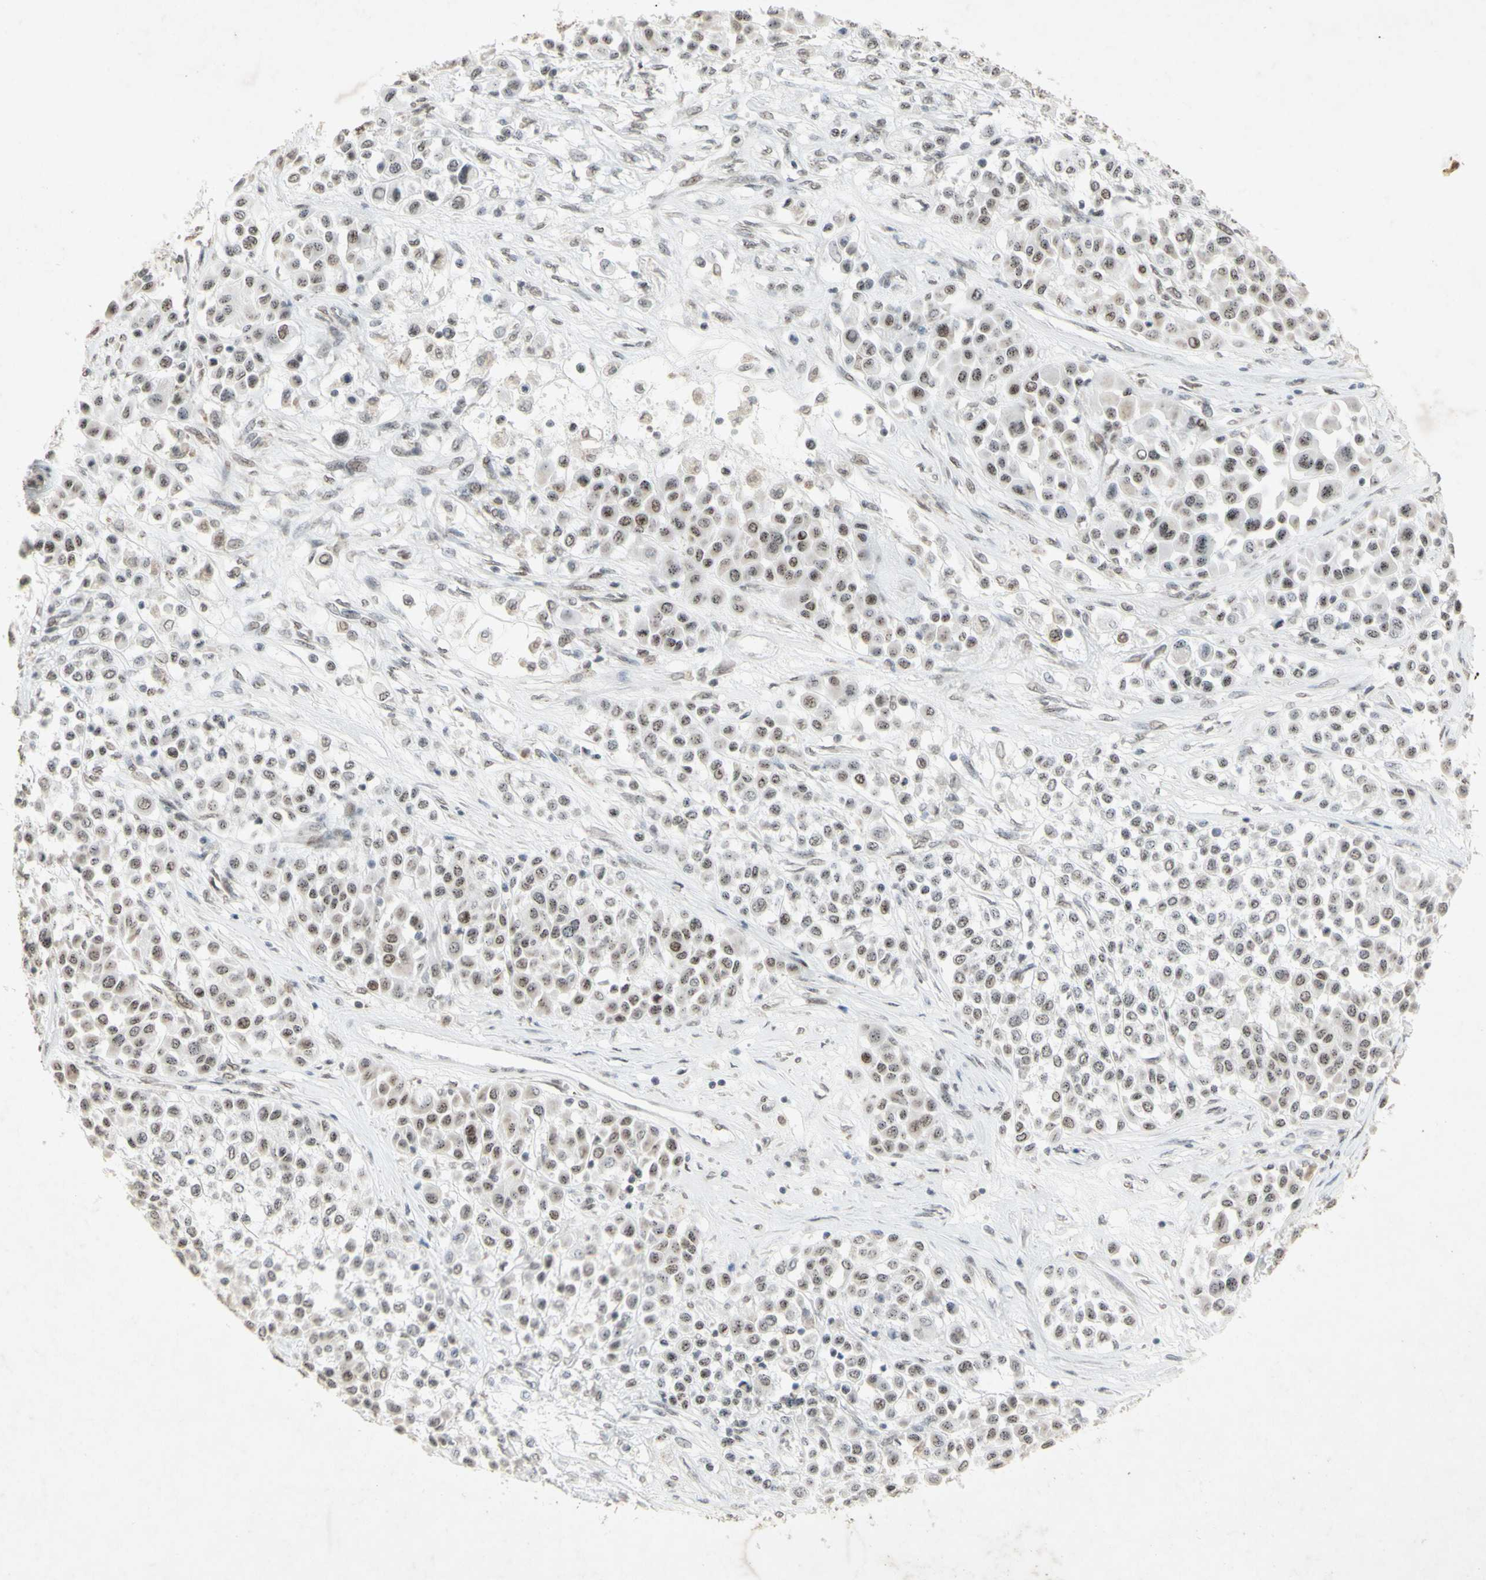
{"staining": {"intensity": "weak", "quantity": "25%-75%", "location": "nuclear"}, "tissue": "melanoma", "cell_type": "Tumor cells", "image_type": "cancer", "snomed": [{"axis": "morphology", "description": "Malignant melanoma, Metastatic site"}, {"axis": "topography", "description": "Soft tissue"}], "caption": "DAB immunohistochemical staining of malignant melanoma (metastatic site) shows weak nuclear protein staining in about 25%-75% of tumor cells.", "gene": "CENPB", "patient": {"sex": "male", "age": 41}}